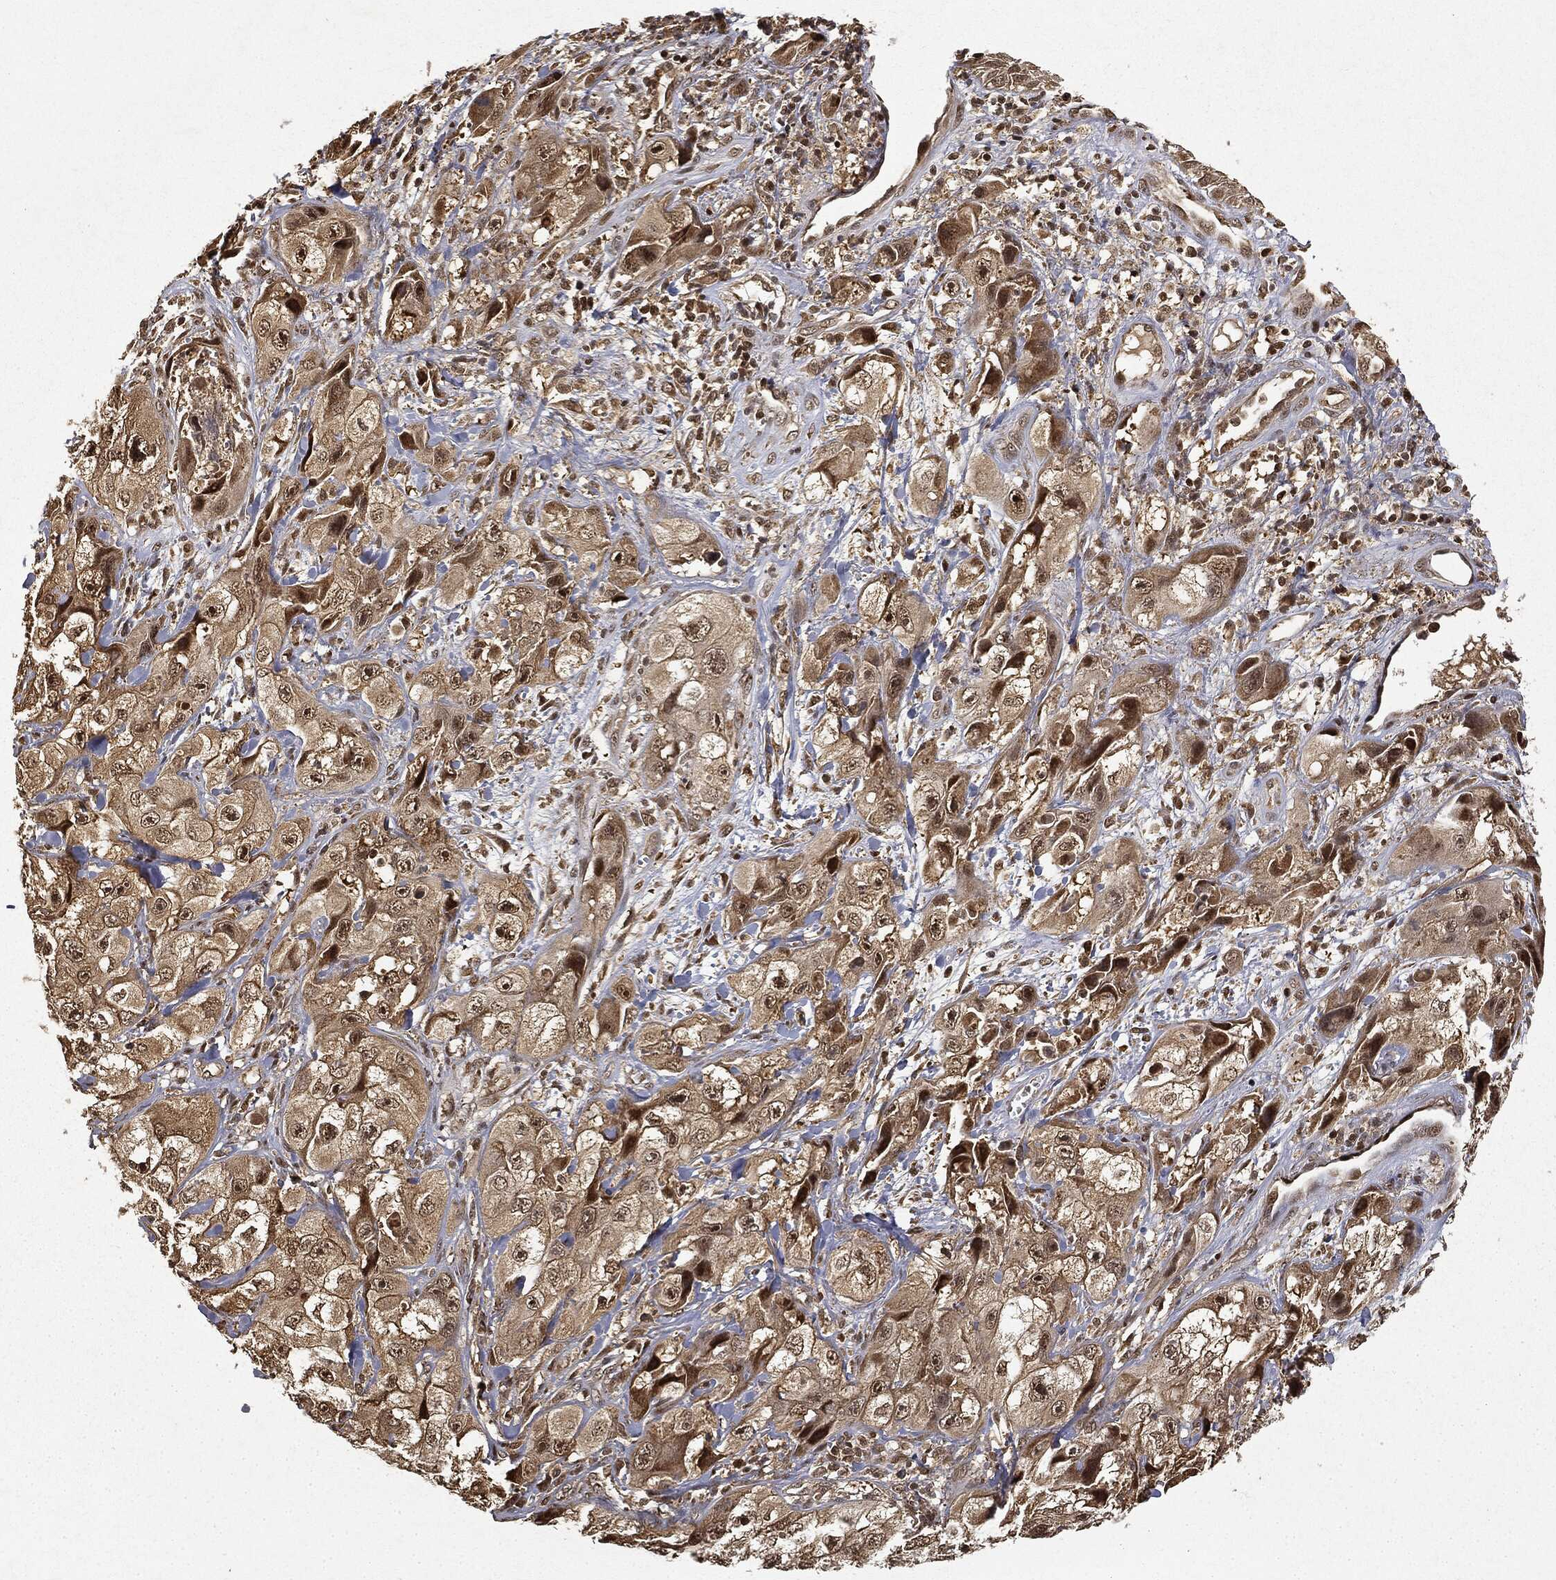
{"staining": {"intensity": "moderate", "quantity": ">75%", "location": "cytoplasmic/membranous,nuclear"}, "tissue": "skin cancer", "cell_type": "Tumor cells", "image_type": "cancer", "snomed": [{"axis": "morphology", "description": "Squamous cell carcinoma, NOS"}, {"axis": "topography", "description": "Skin"}, {"axis": "topography", "description": "Subcutis"}], "caption": "IHC of human skin squamous cell carcinoma reveals medium levels of moderate cytoplasmic/membranous and nuclear expression in about >75% of tumor cells.", "gene": "ZNHIT6", "patient": {"sex": "male", "age": 73}}